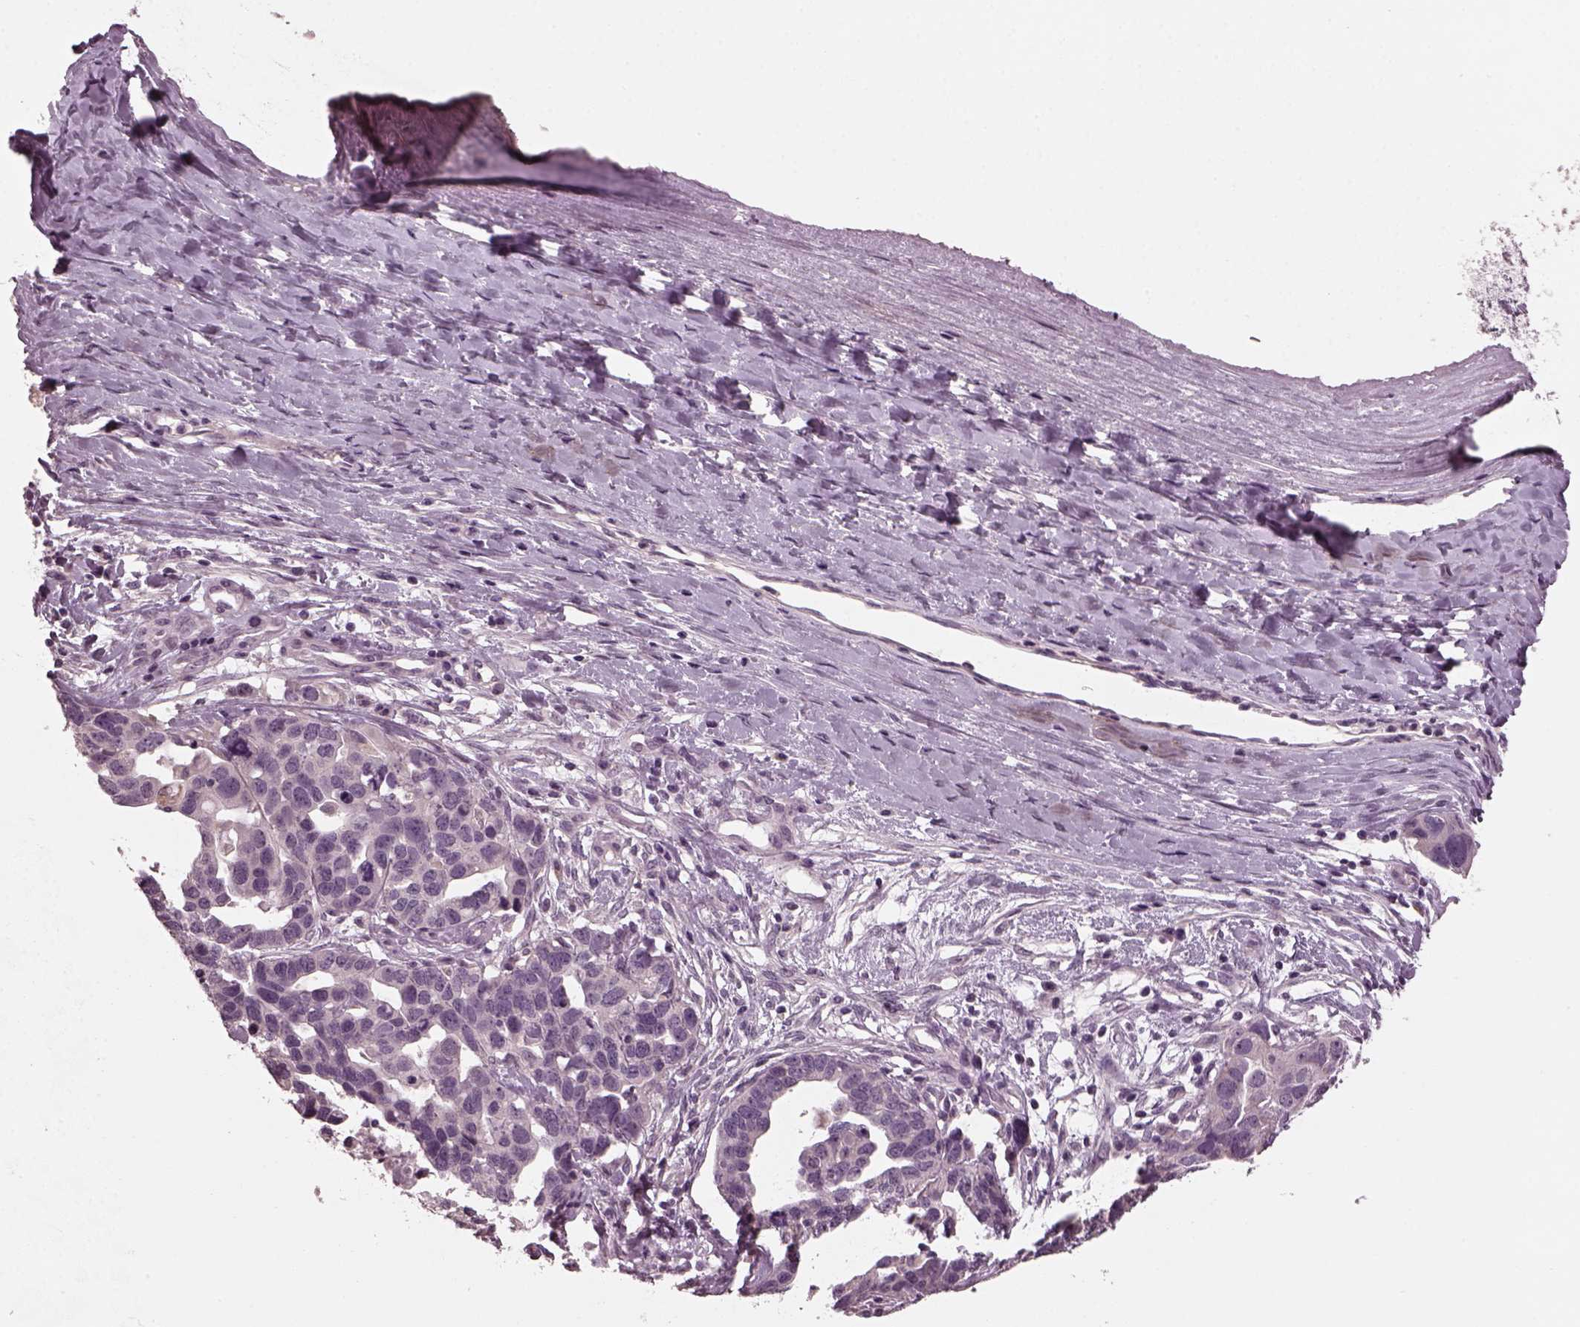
{"staining": {"intensity": "negative", "quantity": "none", "location": "none"}, "tissue": "ovarian cancer", "cell_type": "Tumor cells", "image_type": "cancer", "snomed": [{"axis": "morphology", "description": "Cystadenocarcinoma, serous, NOS"}, {"axis": "topography", "description": "Ovary"}], "caption": "Protein analysis of ovarian cancer demonstrates no significant positivity in tumor cells. (DAB (3,3'-diaminobenzidine) IHC visualized using brightfield microscopy, high magnification).", "gene": "RCVRN", "patient": {"sex": "female", "age": 54}}